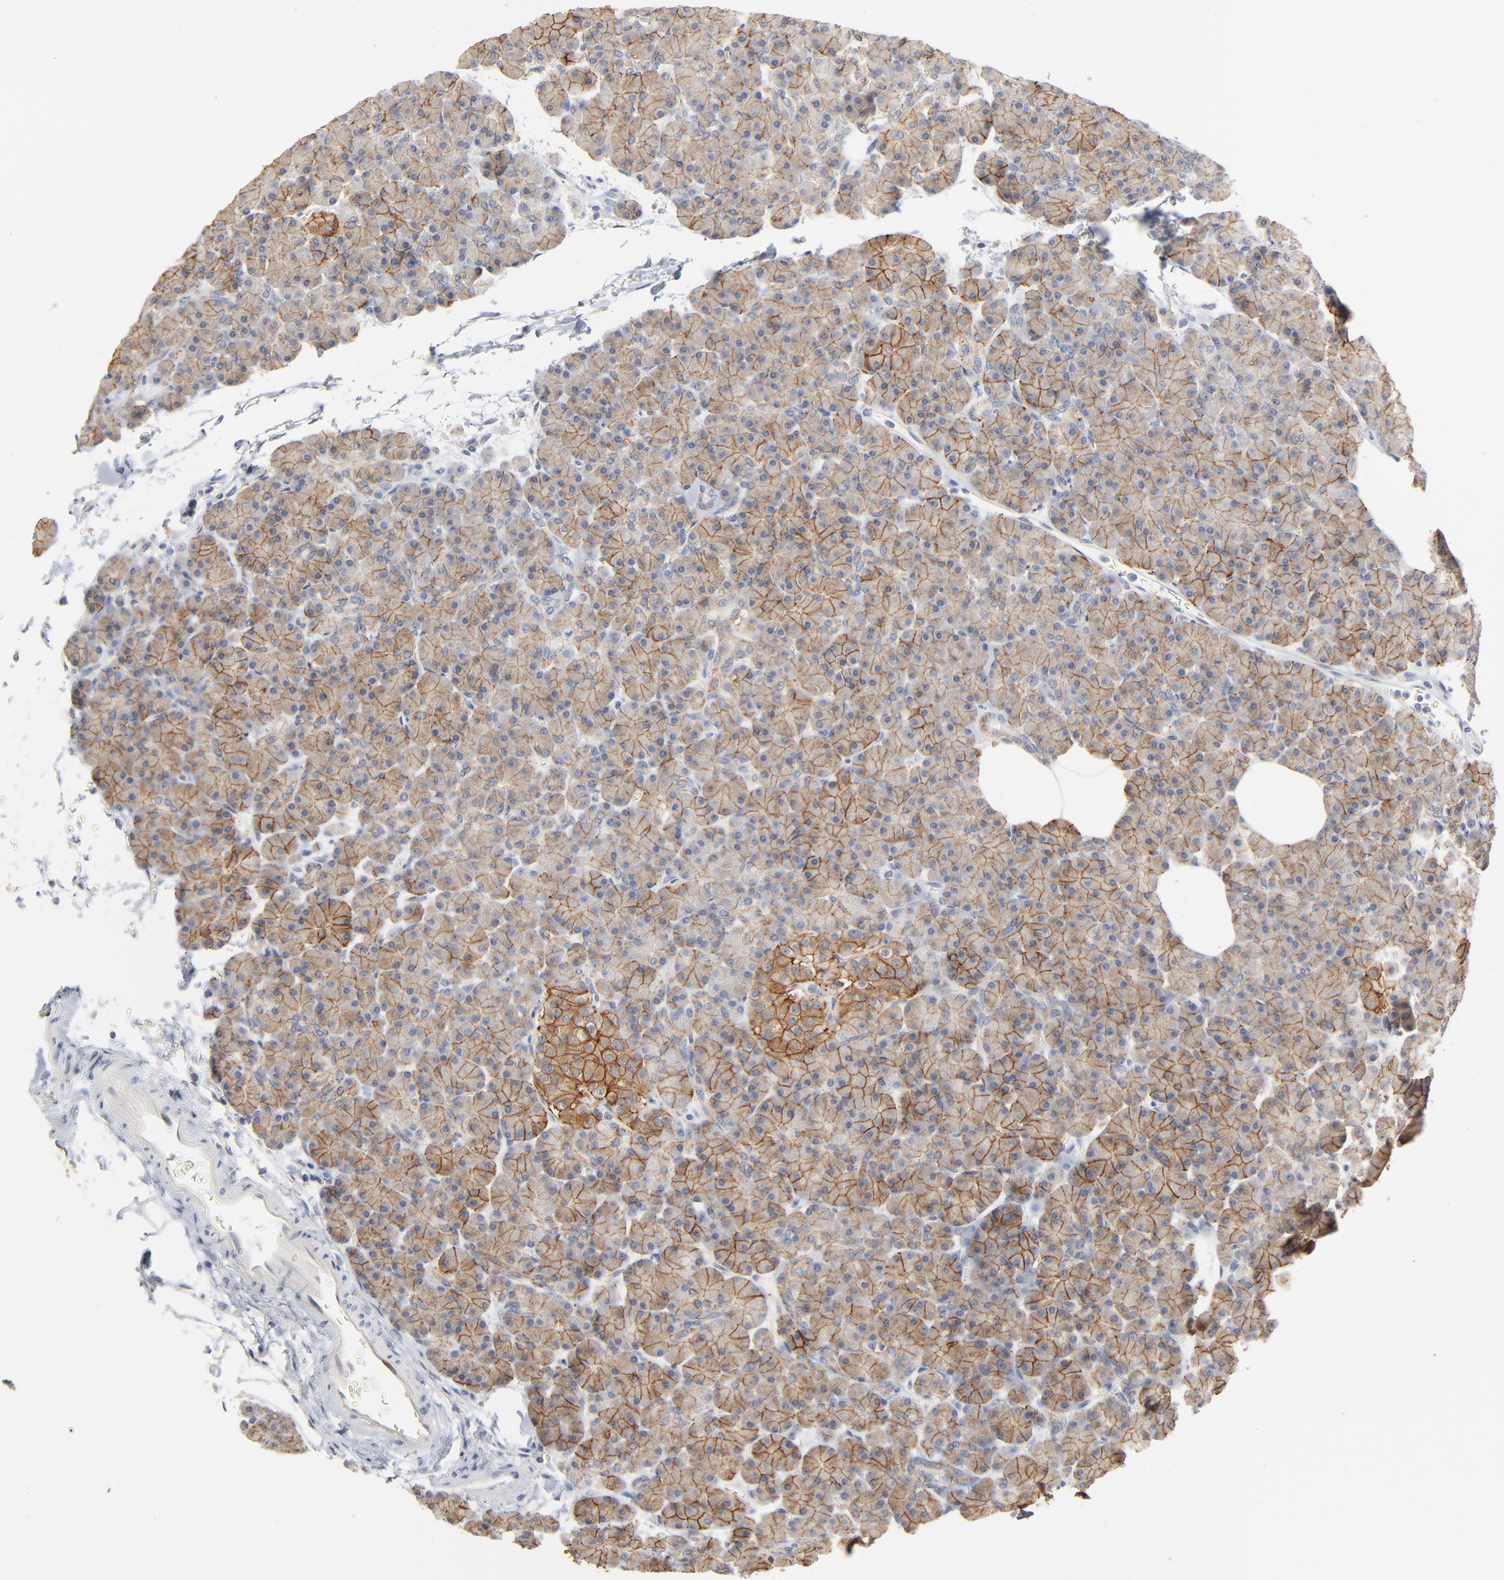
{"staining": {"intensity": "moderate", "quantity": ">75%", "location": "cytoplasmic/membranous"}, "tissue": "pancreas", "cell_type": "Exocrine glandular cells", "image_type": "normal", "snomed": [{"axis": "morphology", "description": "Normal tissue, NOS"}, {"axis": "topography", "description": "Pancreas"}], "caption": "Moderate cytoplasmic/membranous expression is present in about >75% of exocrine glandular cells in normal pancreas.", "gene": "EPCAM", "patient": {"sex": "female", "age": 43}}